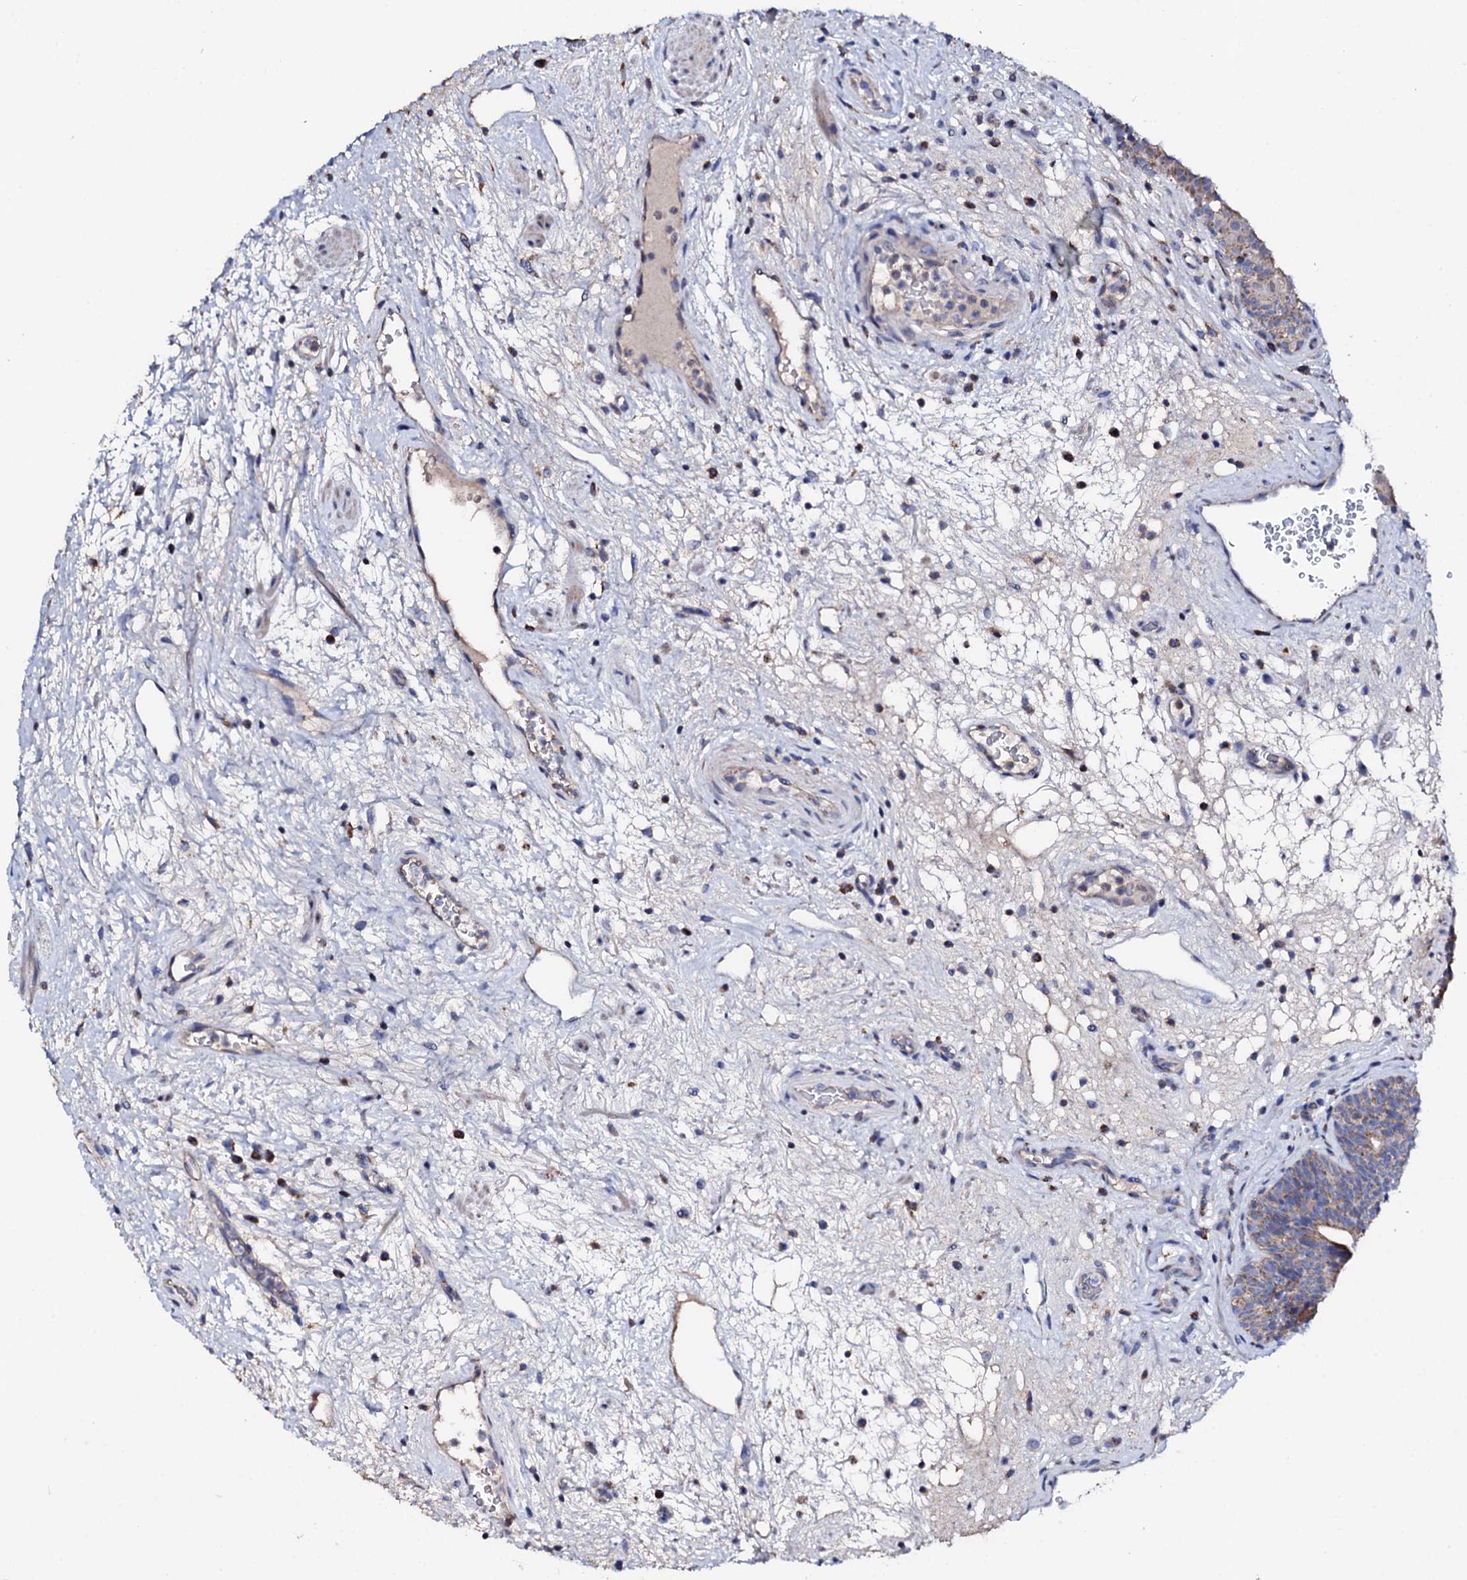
{"staining": {"intensity": "moderate", "quantity": "25%-75%", "location": "cytoplasmic/membranous"}, "tissue": "urinary bladder", "cell_type": "Urothelial cells", "image_type": "normal", "snomed": [{"axis": "morphology", "description": "Normal tissue, NOS"}, {"axis": "topography", "description": "Urinary bladder"}], "caption": "Protein staining of normal urinary bladder demonstrates moderate cytoplasmic/membranous expression in approximately 25%-75% of urothelial cells. Using DAB (brown) and hematoxylin (blue) stains, captured at high magnification using brightfield microscopy.", "gene": "TCAF2C", "patient": {"sex": "male", "age": 71}}